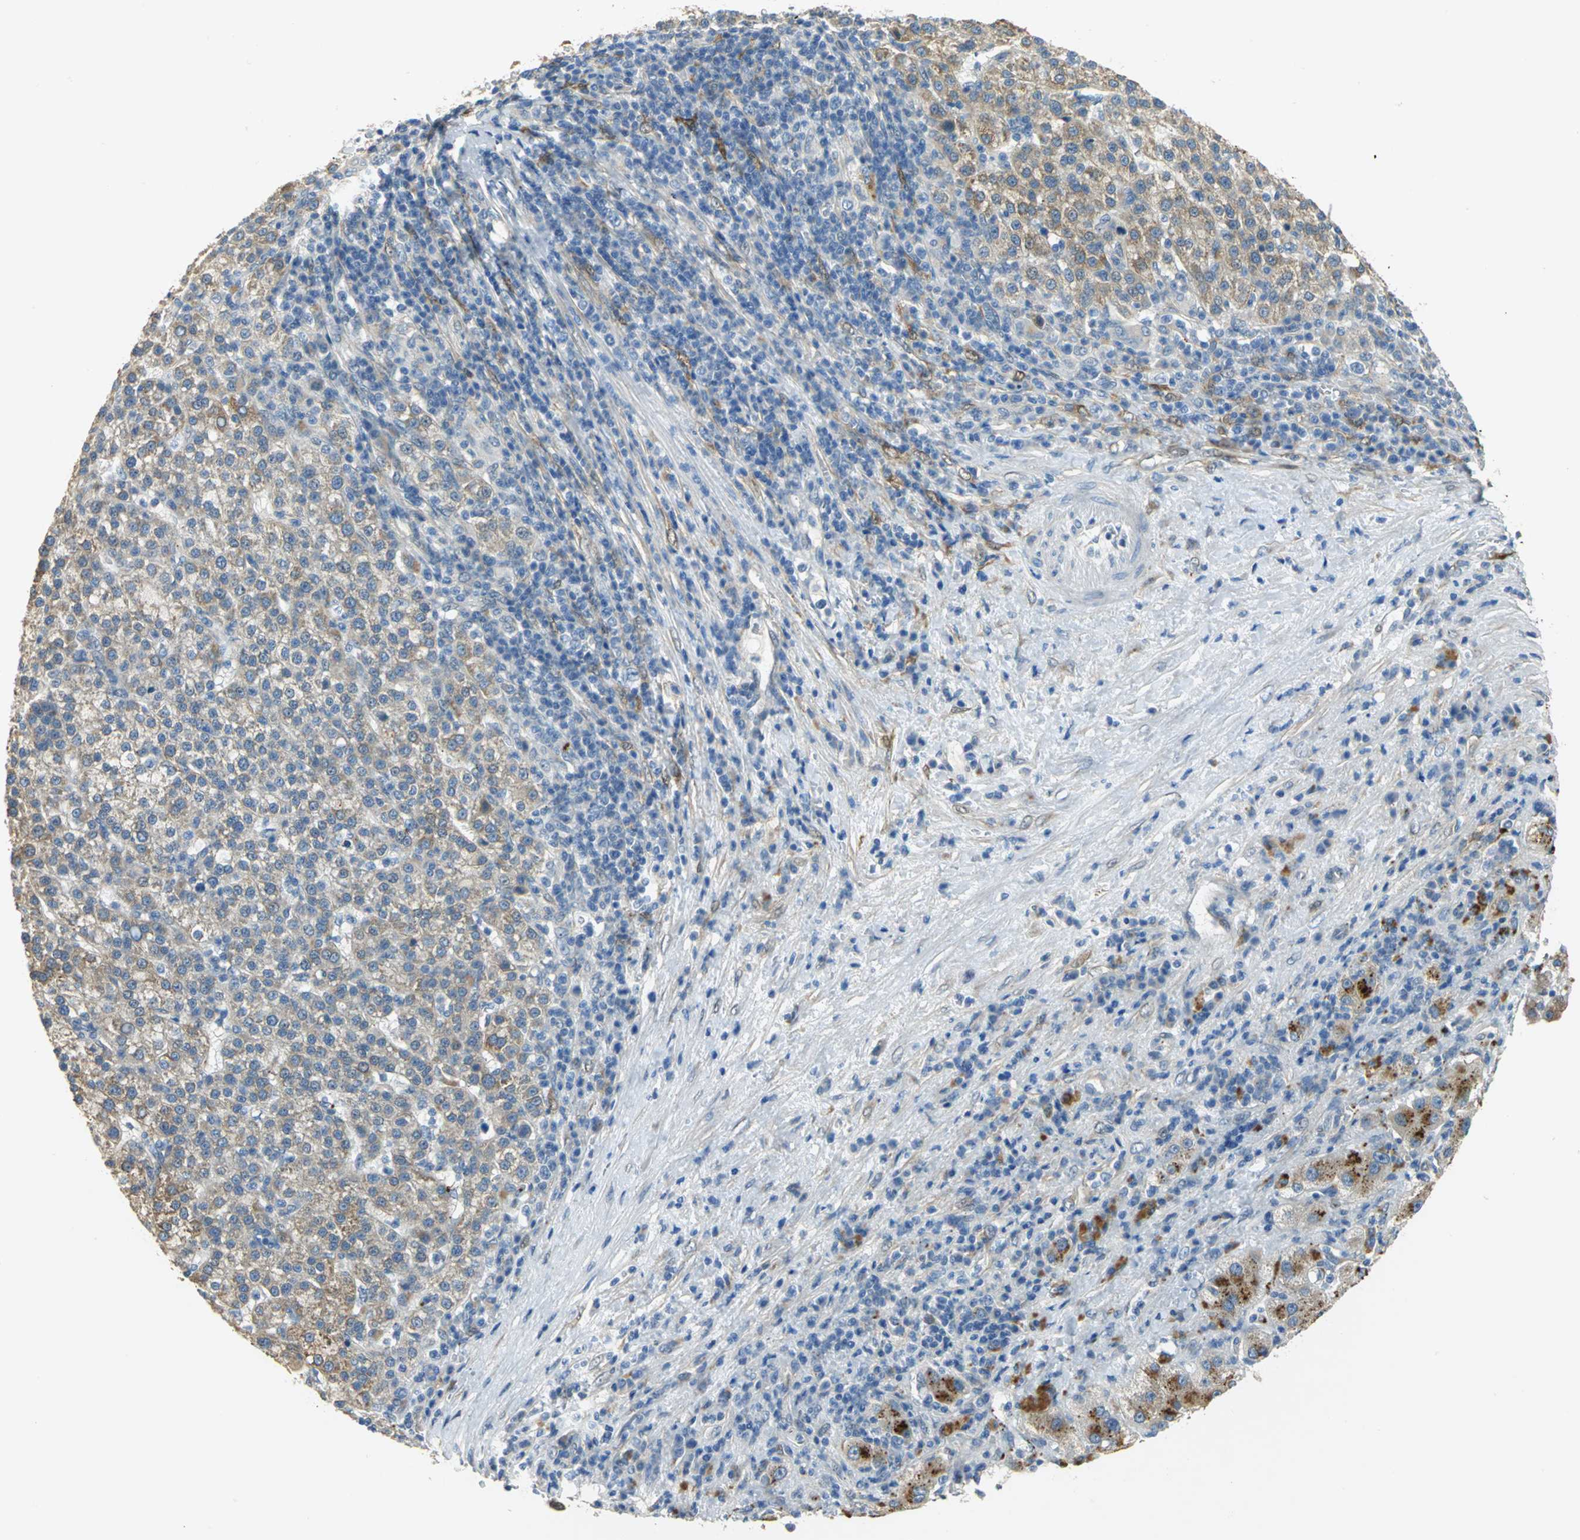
{"staining": {"intensity": "weak", "quantity": "25%-75%", "location": "cytoplasmic/membranous"}, "tissue": "liver cancer", "cell_type": "Tumor cells", "image_type": "cancer", "snomed": [{"axis": "morphology", "description": "Carcinoma, Hepatocellular, NOS"}, {"axis": "topography", "description": "Liver"}], "caption": "IHC (DAB) staining of human liver cancer (hepatocellular carcinoma) reveals weak cytoplasmic/membranous protein expression in about 25%-75% of tumor cells.", "gene": "IL17RB", "patient": {"sex": "female", "age": 58}}